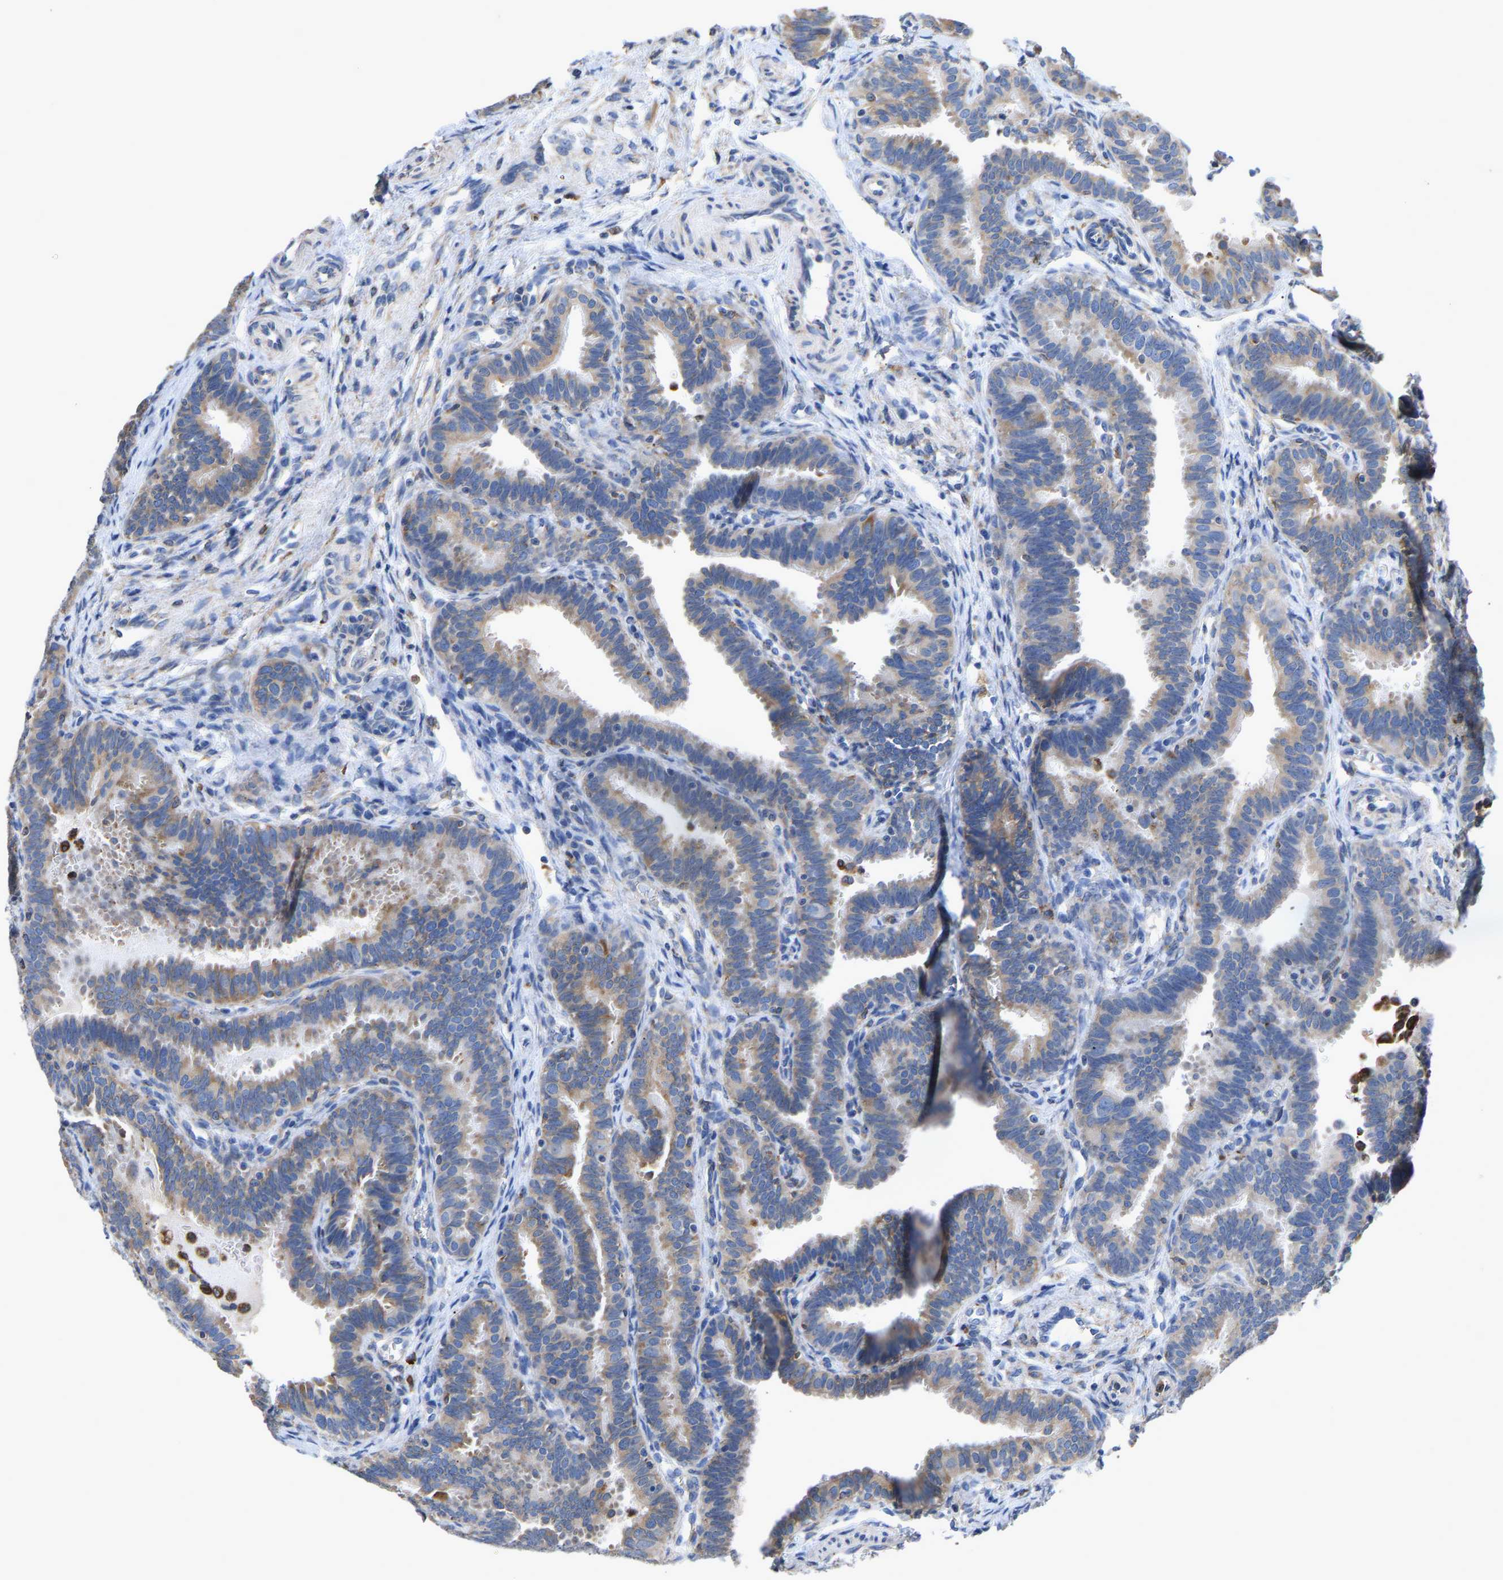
{"staining": {"intensity": "moderate", "quantity": ">75%", "location": "cytoplasmic/membranous"}, "tissue": "fallopian tube", "cell_type": "Glandular cells", "image_type": "normal", "snomed": [{"axis": "morphology", "description": "Normal tissue, NOS"}, {"axis": "topography", "description": "Fallopian tube"}, {"axis": "topography", "description": "Placenta"}], "caption": "Immunohistochemistry (IHC) histopathology image of benign human fallopian tube stained for a protein (brown), which reveals medium levels of moderate cytoplasmic/membranous positivity in approximately >75% of glandular cells.", "gene": "P4HB", "patient": {"sex": "female", "age": 34}}